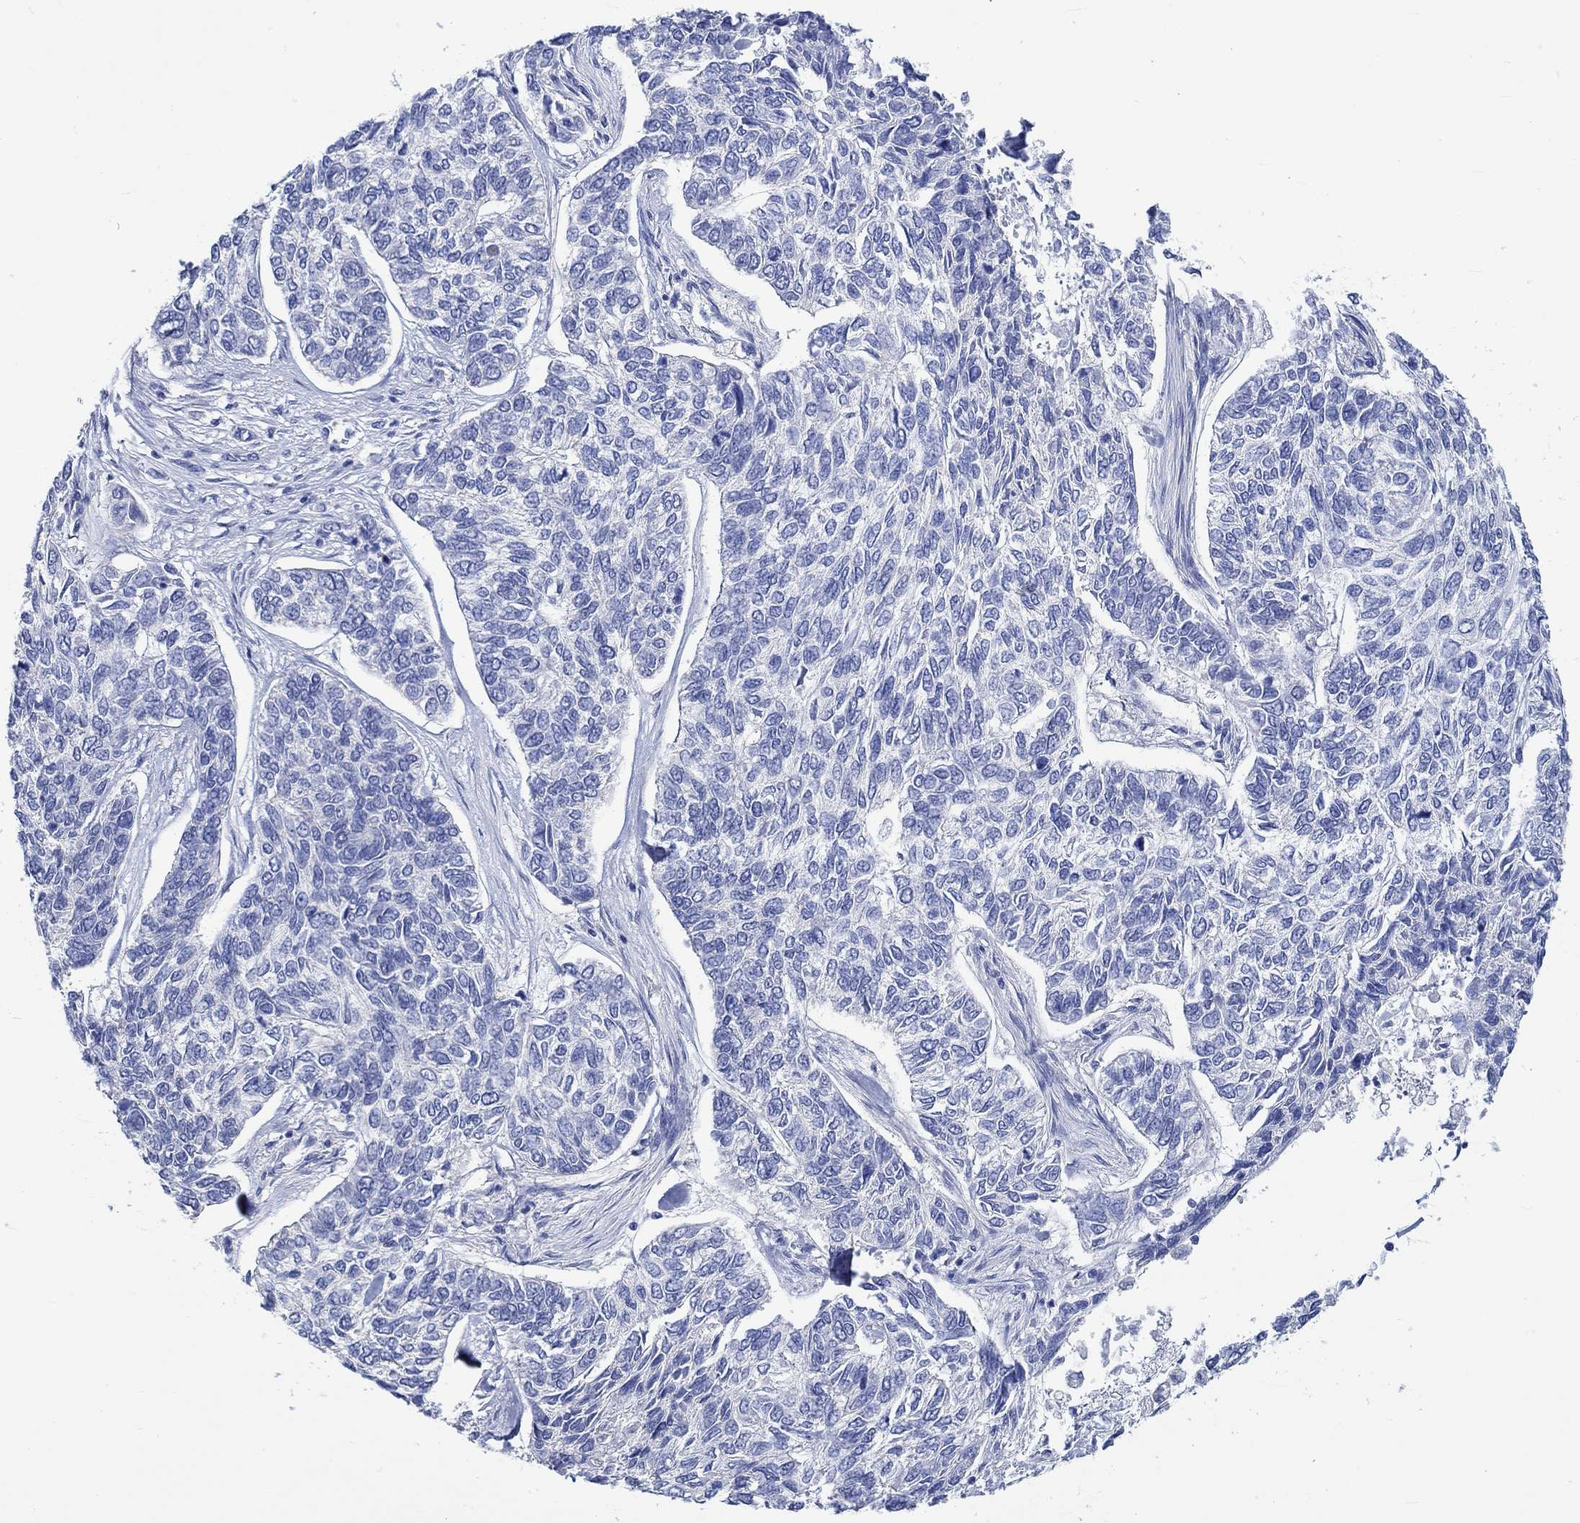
{"staining": {"intensity": "negative", "quantity": "none", "location": "none"}, "tissue": "skin cancer", "cell_type": "Tumor cells", "image_type": "cancer", "snomed": [{"axis": "morphology", "description": "Basal cell carcinoma"}, {"axis": "topography", "description": "Skin"}], "caption": "High magnification brightfield microscopy of skin cancer stained with DAB (brown) and counterstained with hematoxylin (blue): tumor cells show no significant positivity.", "gene": "KCNA1", "patient": {"sex": "female", "age": 65}}